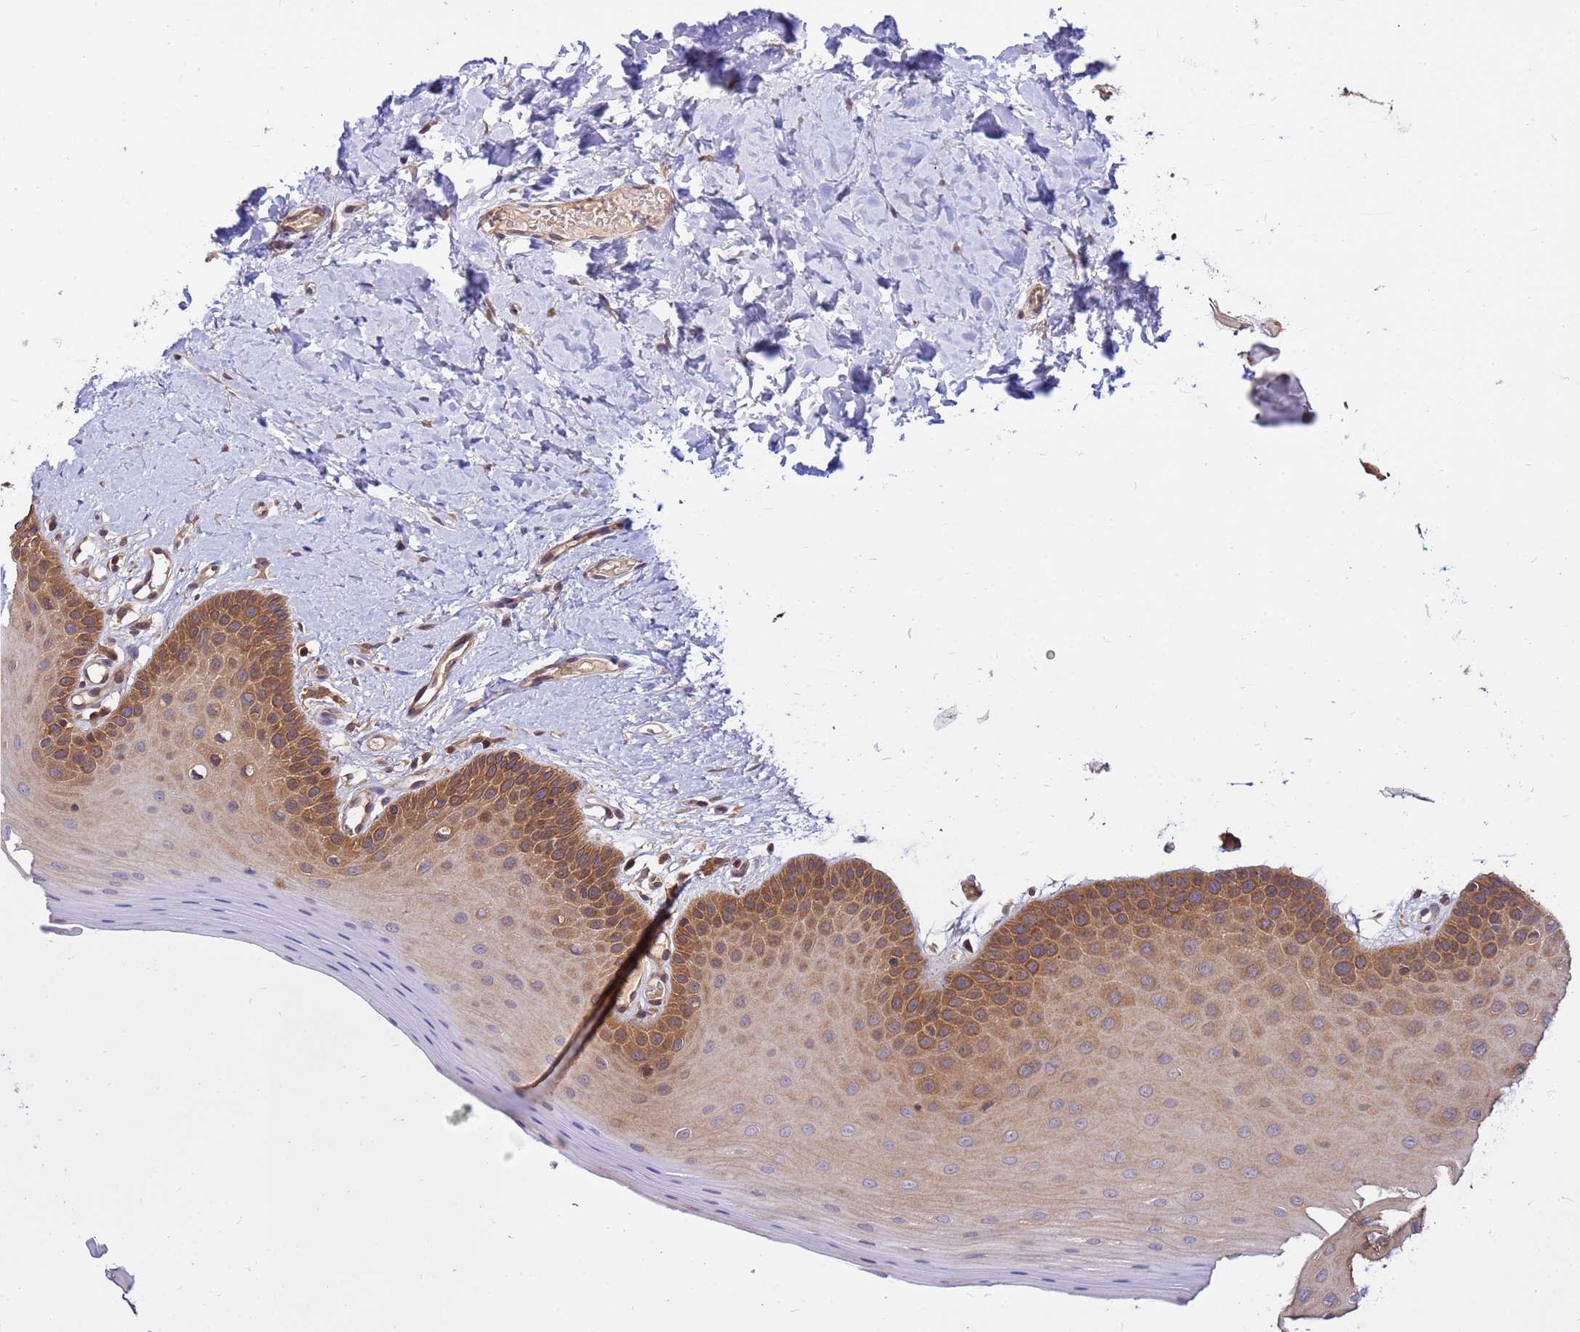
{"staining": {"intensity": "strong", "quantity": "25%-75%", "location": "cytoplasmic/membranous"}, "tissue": "oral mucosa", "cell_type": "Squamous epithelial cells", "image_type": "normal", "snomed": [{"axis": "morphology", "description": "Normal tissue, NOS"}, {"axis": "topography", "description": "Oral tissue"}], "caption": "Human oral mucosa stained with a brown dye displays strong cytoplasmic/membranous positive expression in approximately 25%-75% of squamous epithelial cells.", "gene": "GET3", "patient": {"sex": "female", "age": 67}}